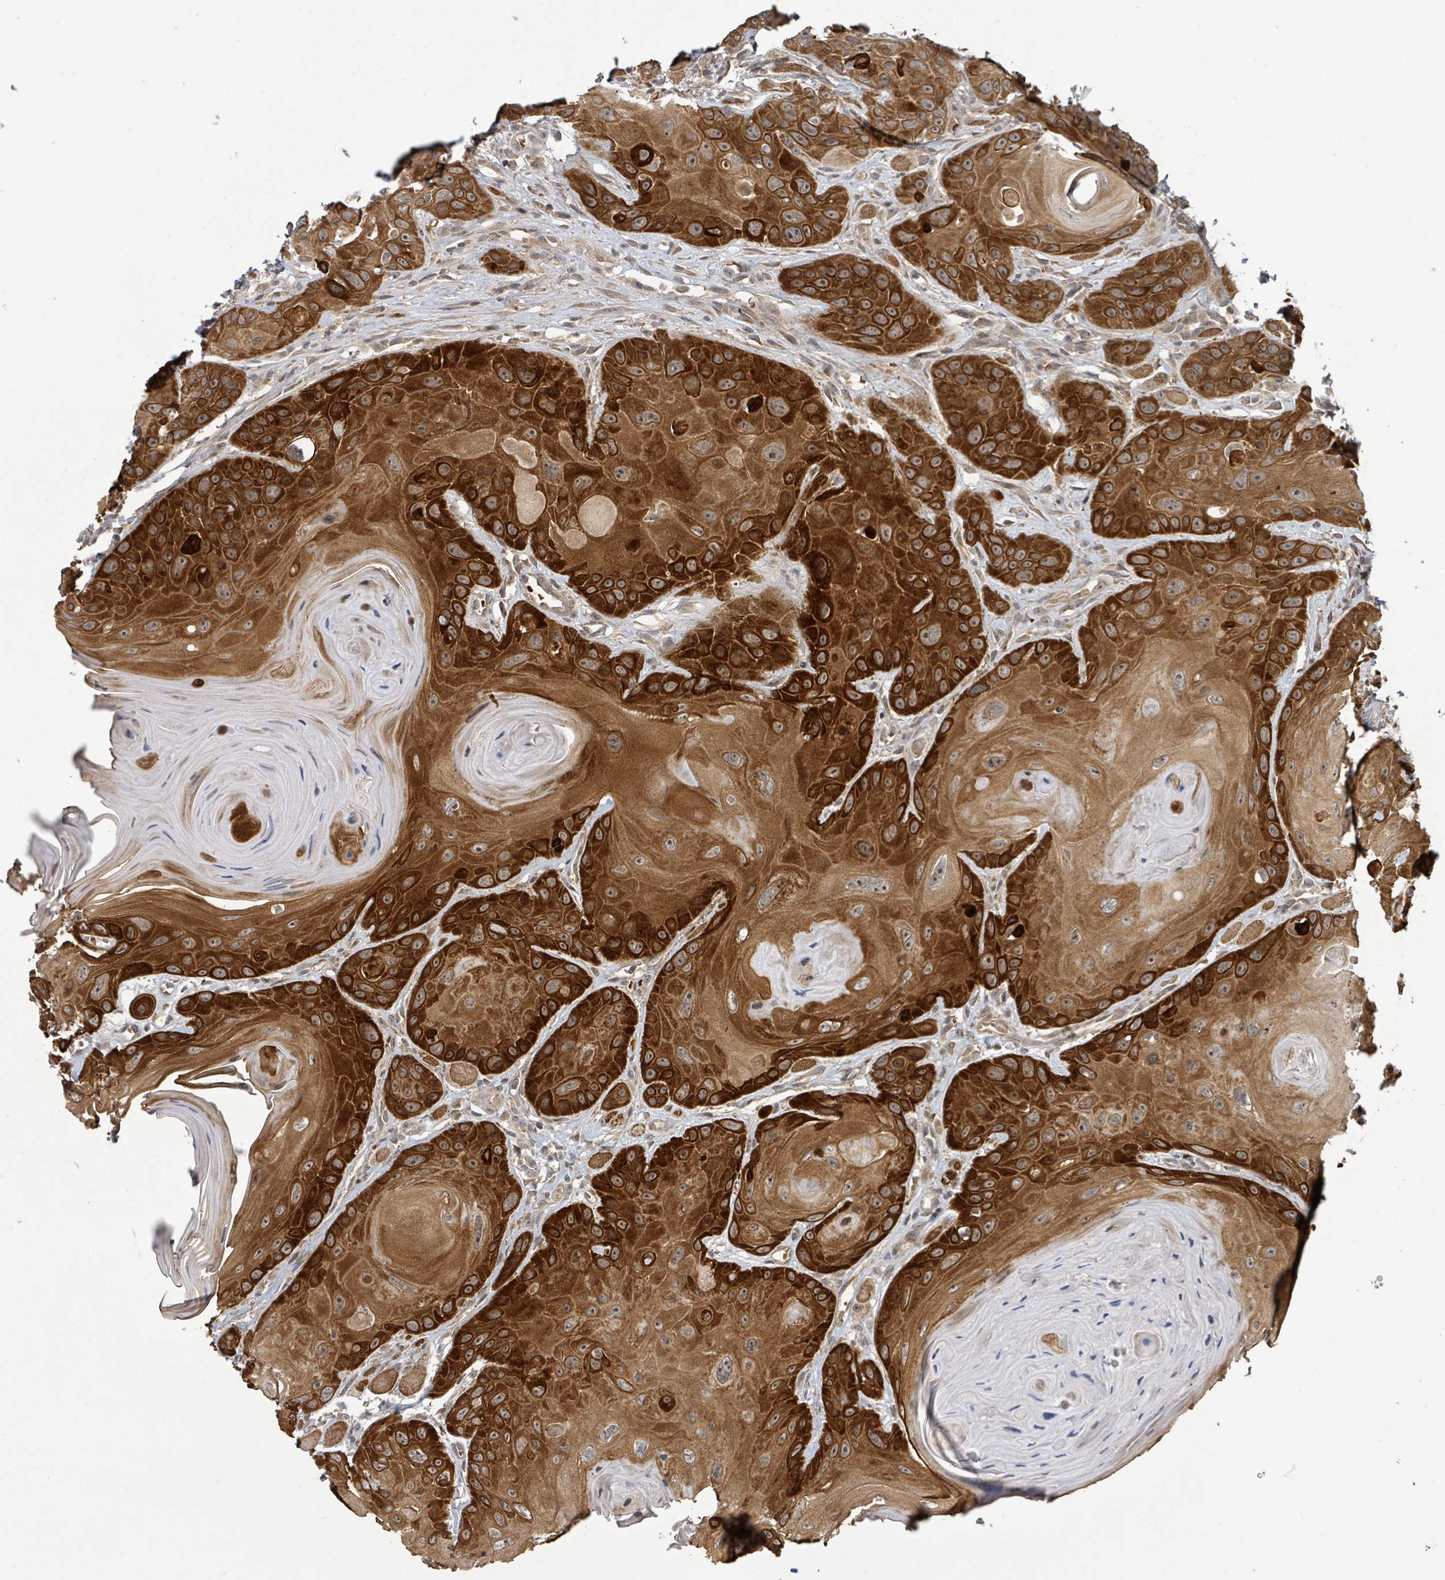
{"staining": {"intensity": "strong", "quantity": ">75%", "location": "cytoplasmic/membranous,nuclear"}, "tissue": "head and neck cancer", "cell_type": "Tumor cells", "image_type": "cancer", "snomed": [{"axis": "morphology", "description": "Squamous cell carcinoma, NOS"}, {"axis": "topography", "description": "Head-Neck"}], "caption": "A photomicrograph of human squamous cell carcinoma (head and neck) stained for a protein displays strong cytoplasmic/membranous and nuclear brown staining in tumor cells.", "gene": "ITGA11", "patient": {"sex": "female", "age": 59}}